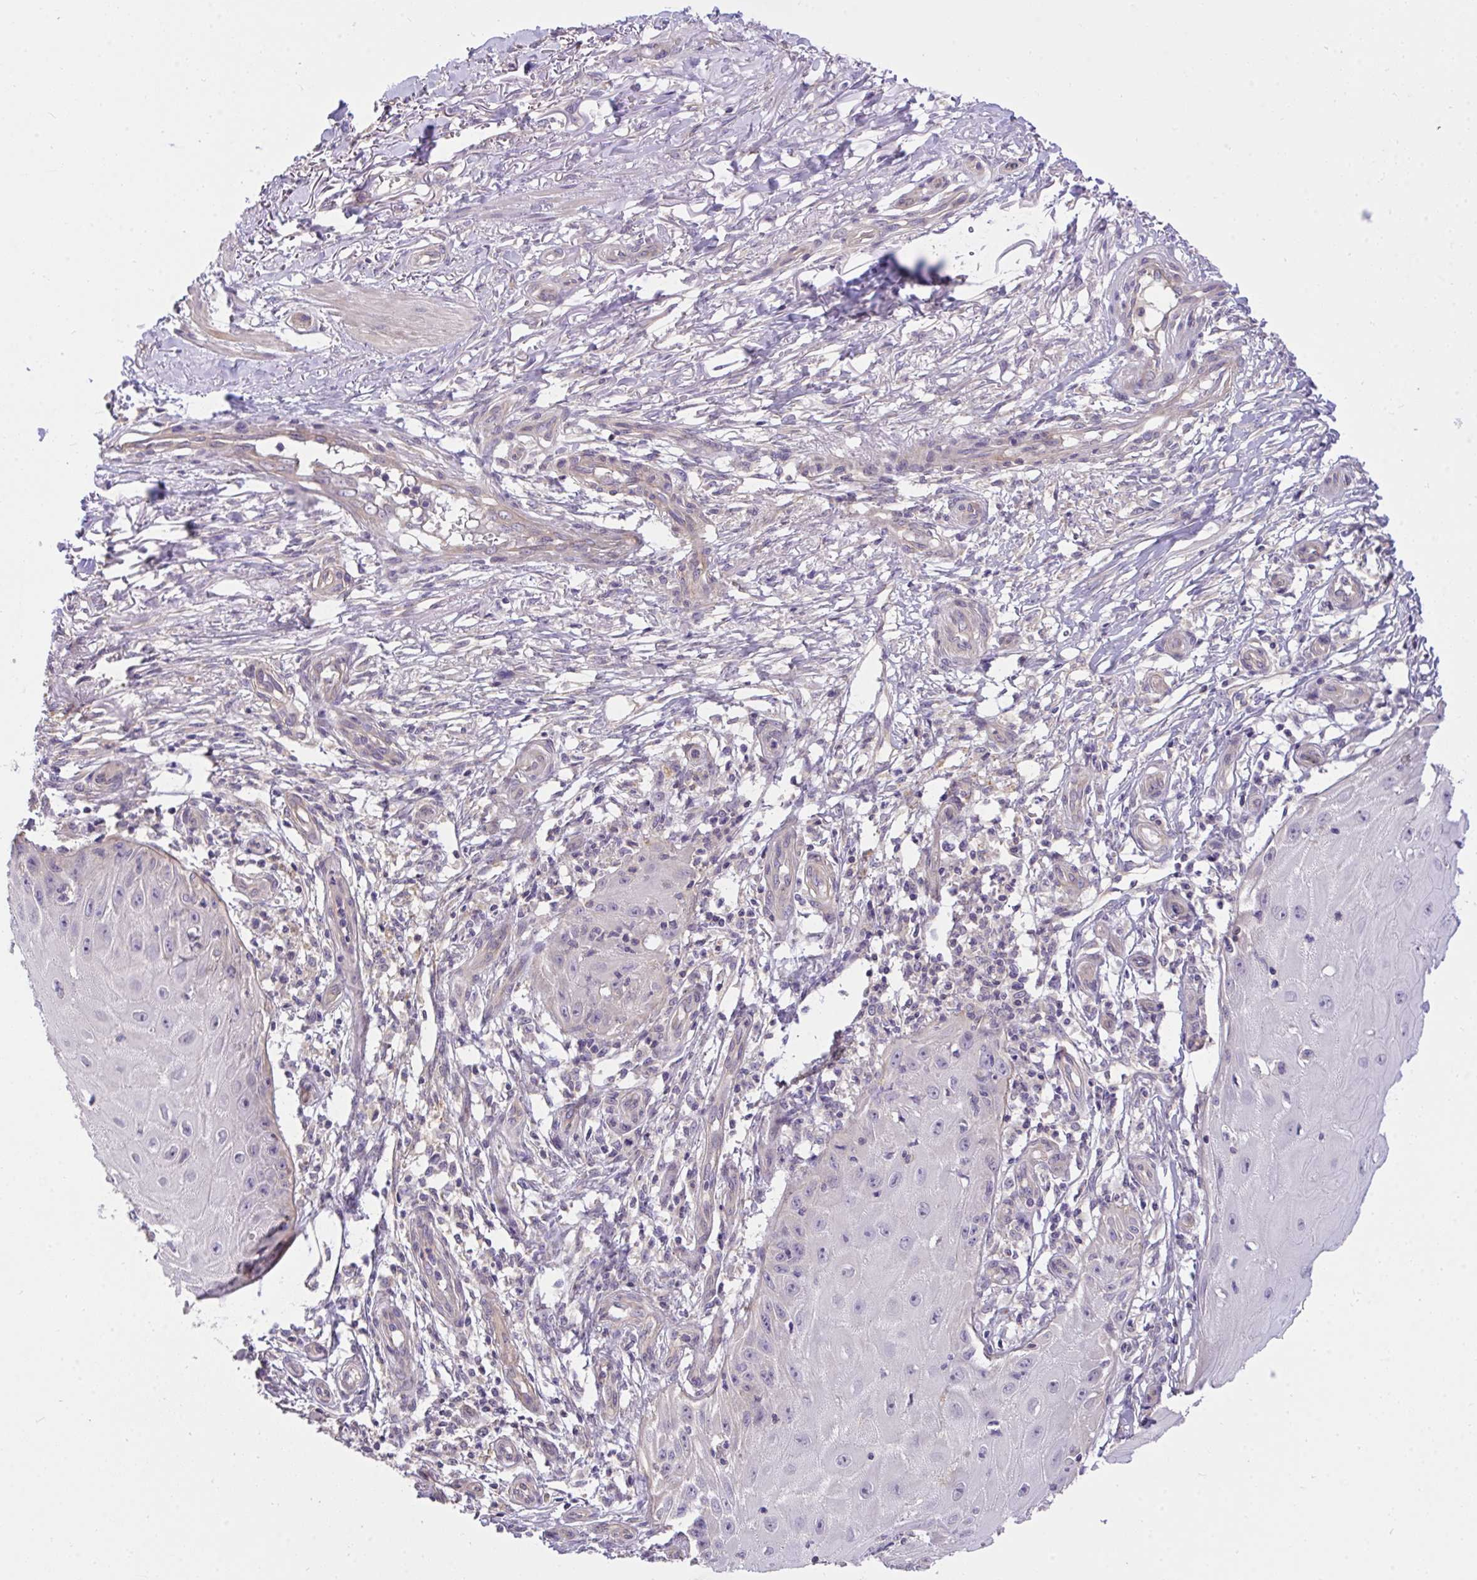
{"staining": {"intensity": "negative", "quantity": "none", "location": "none"}, "tissue": "skin cancer", "cell_type": "Tumor cells", "image_type": "cancer", "snomed": [{"axis": "morphology", "description": "Squamous cell carcinoma, NOS"}, {"axis": "topography", "description": "Skin"}], "caption": "Tumor cells show no significant protein positivity in skin cancer (squamous cell carcinoma).", "gene": "TLN2", "patient": {"sex": "female", "age": 77}}